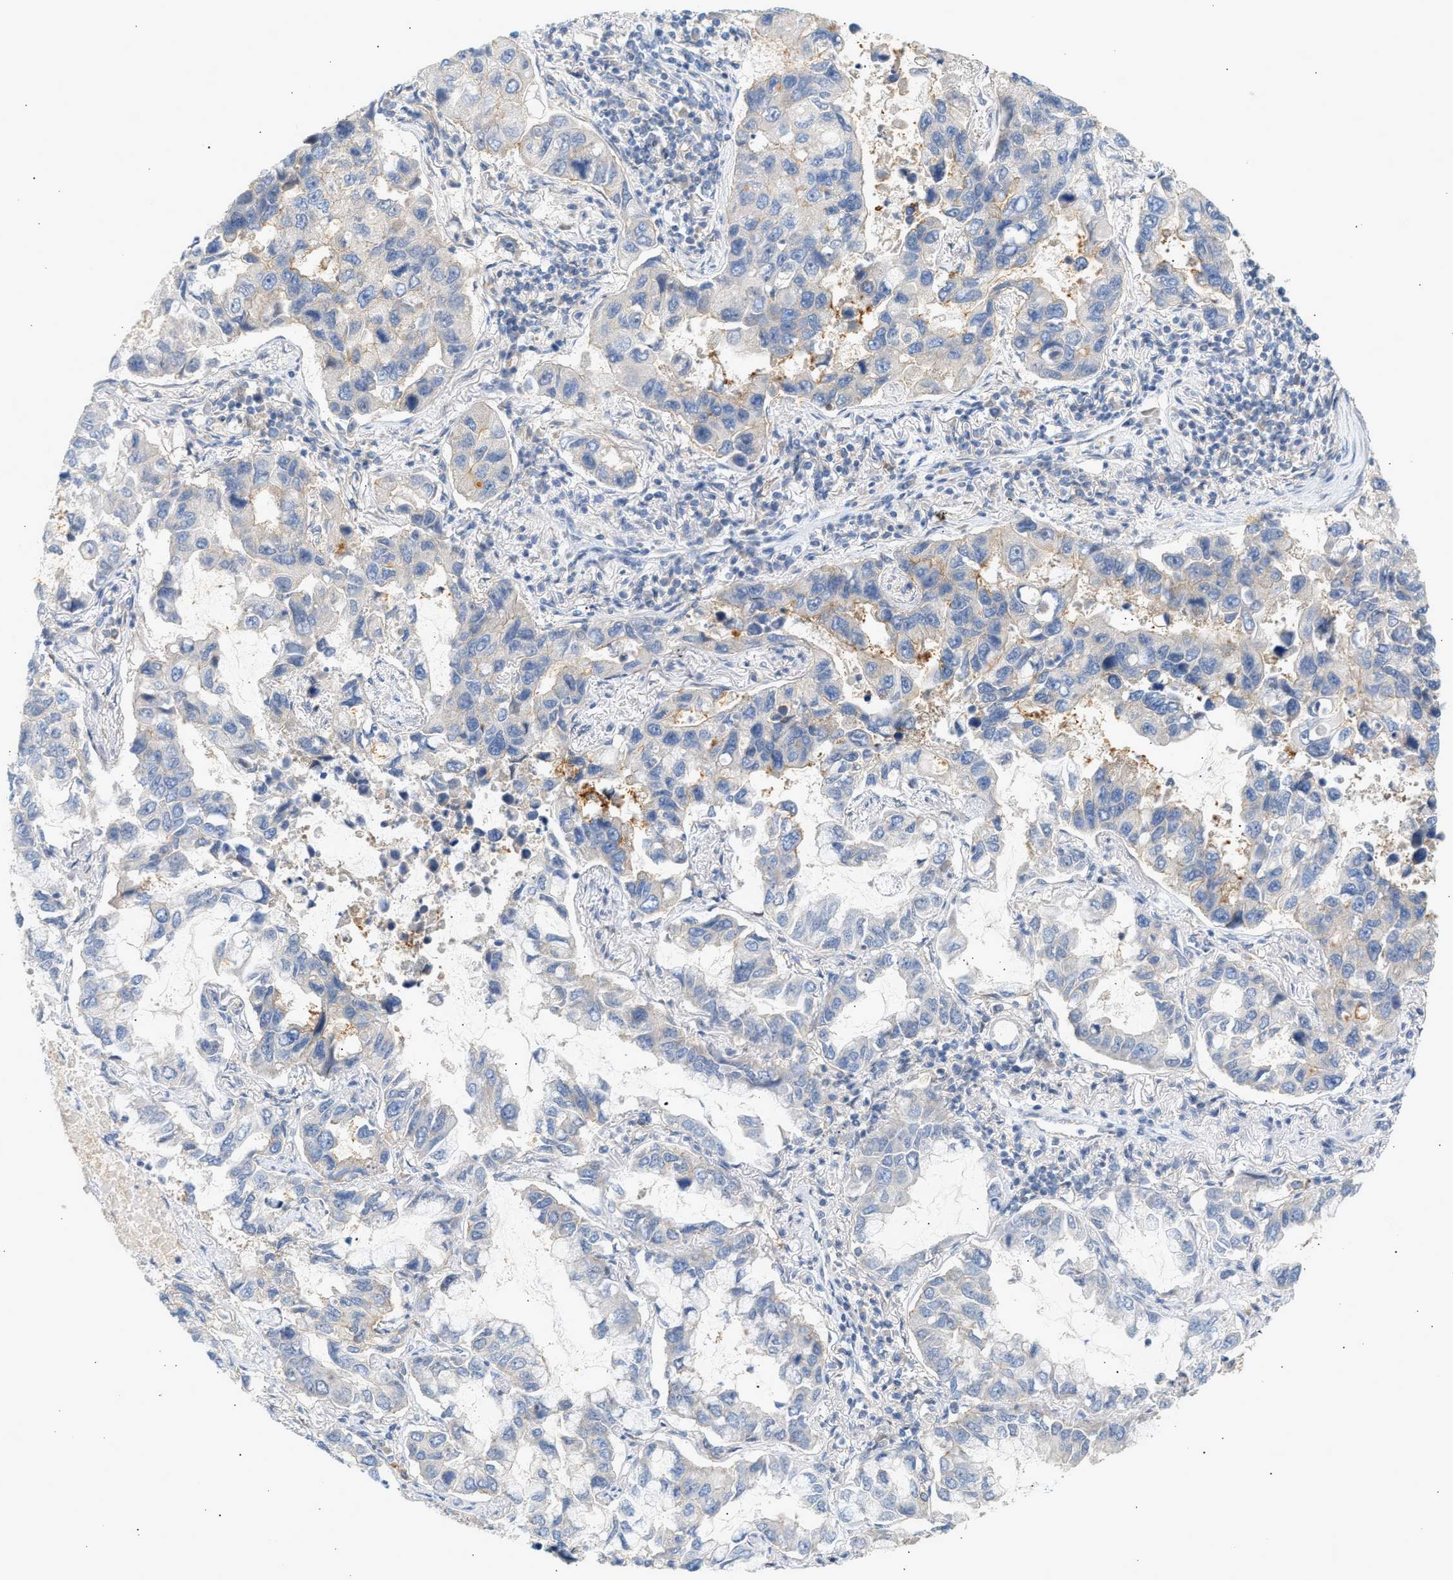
{"staining": {"intensity": "negative", "quantity": "none", "location": "none"}, "tissue": "lung cancer", "cell_type": "Tumor cells", "image_type": "cancer", "snomed": [{"axis": "morphology", "description": "Adenocarcinoma, NOS"}, {"axis": "topography", "description": "Lung"}], "caption": "Tumor cells show no significant positivity in lung cancer (adenocarcinoma).", "gene": "PAFAH1B1", "patient": {"sex": "male", "age": 64}}